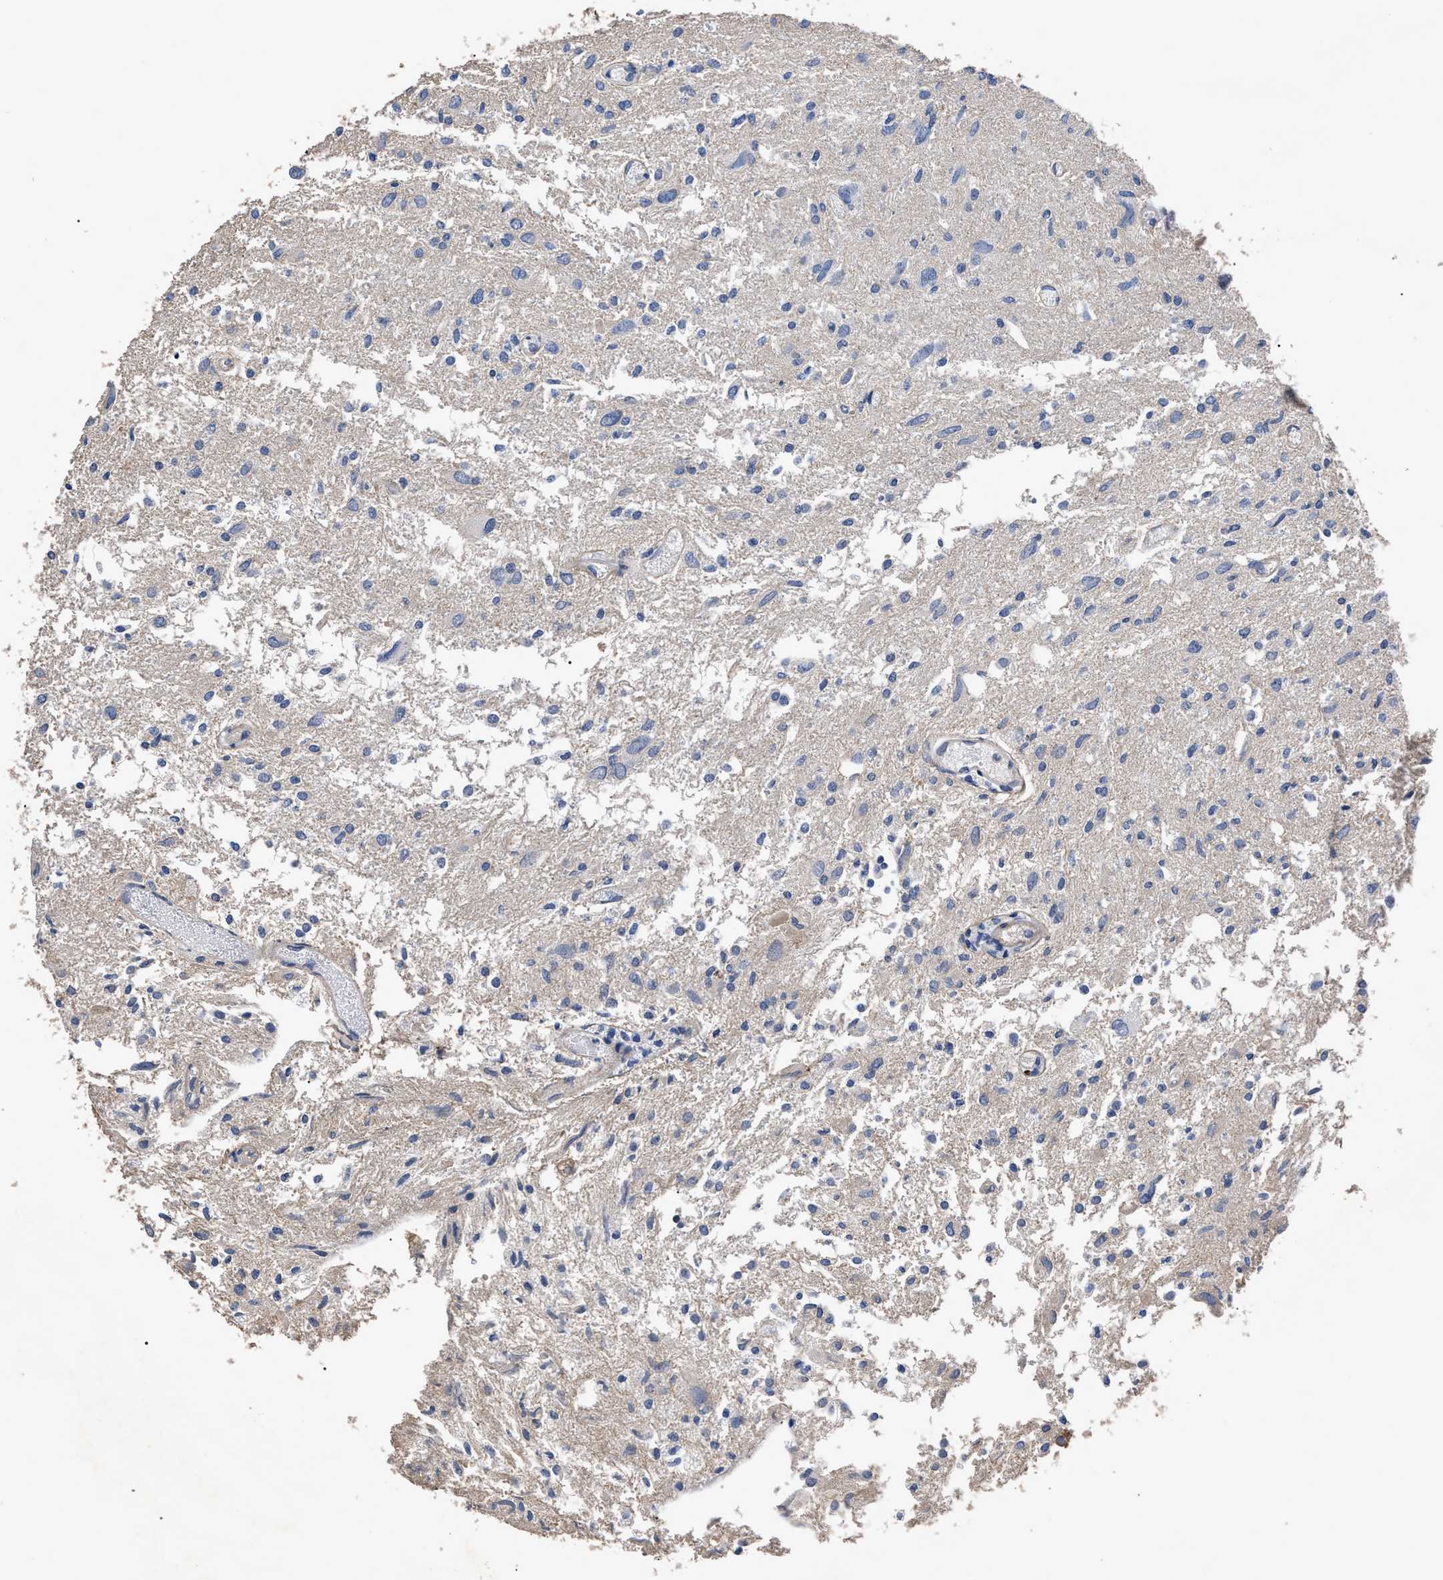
{"staining": {"intensity": "negative", "quantity": "none", "location": "none"}, "tissue": "glioma", "cell_type": "Tumor cells", "image_type": "cancer", "snomed": [{"axis": "morphology", "description": "Glioma, malignant, High grade"}, {"axis": "topography", "description": "Brain"}], "caption": "This is a micrograph of immunohistochemistry staining of malignant high-grade glioma, which shows no expression in tumor cells. The staining was performed using DAB to visualize the protein expression in brown, while the nuclei were stained in blue with hematoxylin (Magnification: 20x).", "gene": "BTN2A1", "patient": {"sex": "female", "age": 59}}